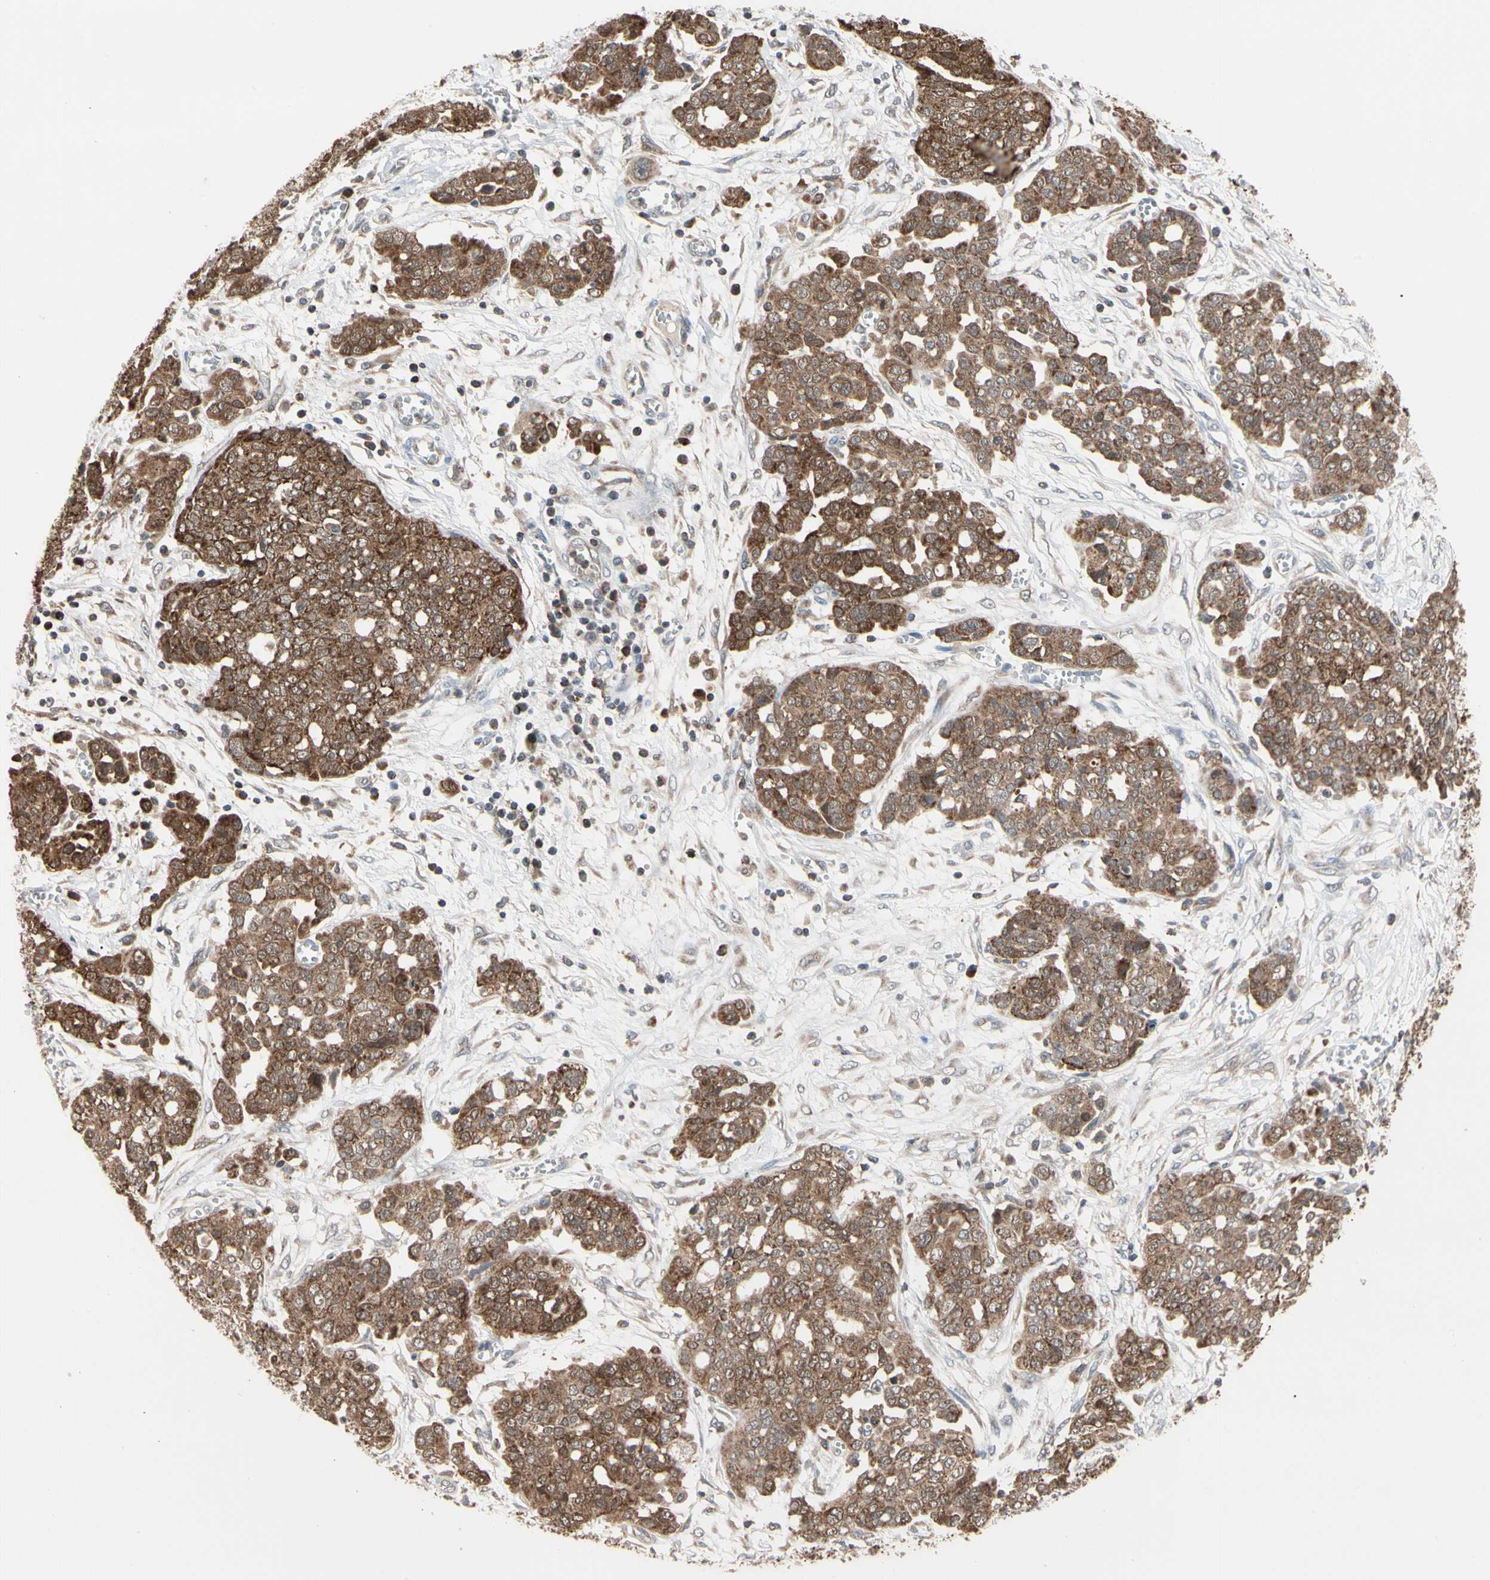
{"staining": {"intensity": "strong", "quantity": ">75%", "location": "cytoplasmic/membranous"}, "tissue": "ovarian cancer", "cell_type": "Tumor cells", "image_type": "cancer", "snomed": [{"axis": "morphology", "description": "Cystadenocarcinoma, serous, NOS"}, {"axis": "topography", "description": "Soft tissue"}, {"axis": "topography", "description": "Ovary"}], "caption": "Approximately >75% of tumor cells in ovarian cancer (serous cystadenocarcinoma) show strong cytoplasmic/membranous protein expression as visualized by brown immunohistochemical staining.", "gene": "MTHFS", "patient": {"sex": "female", "age": 57}}